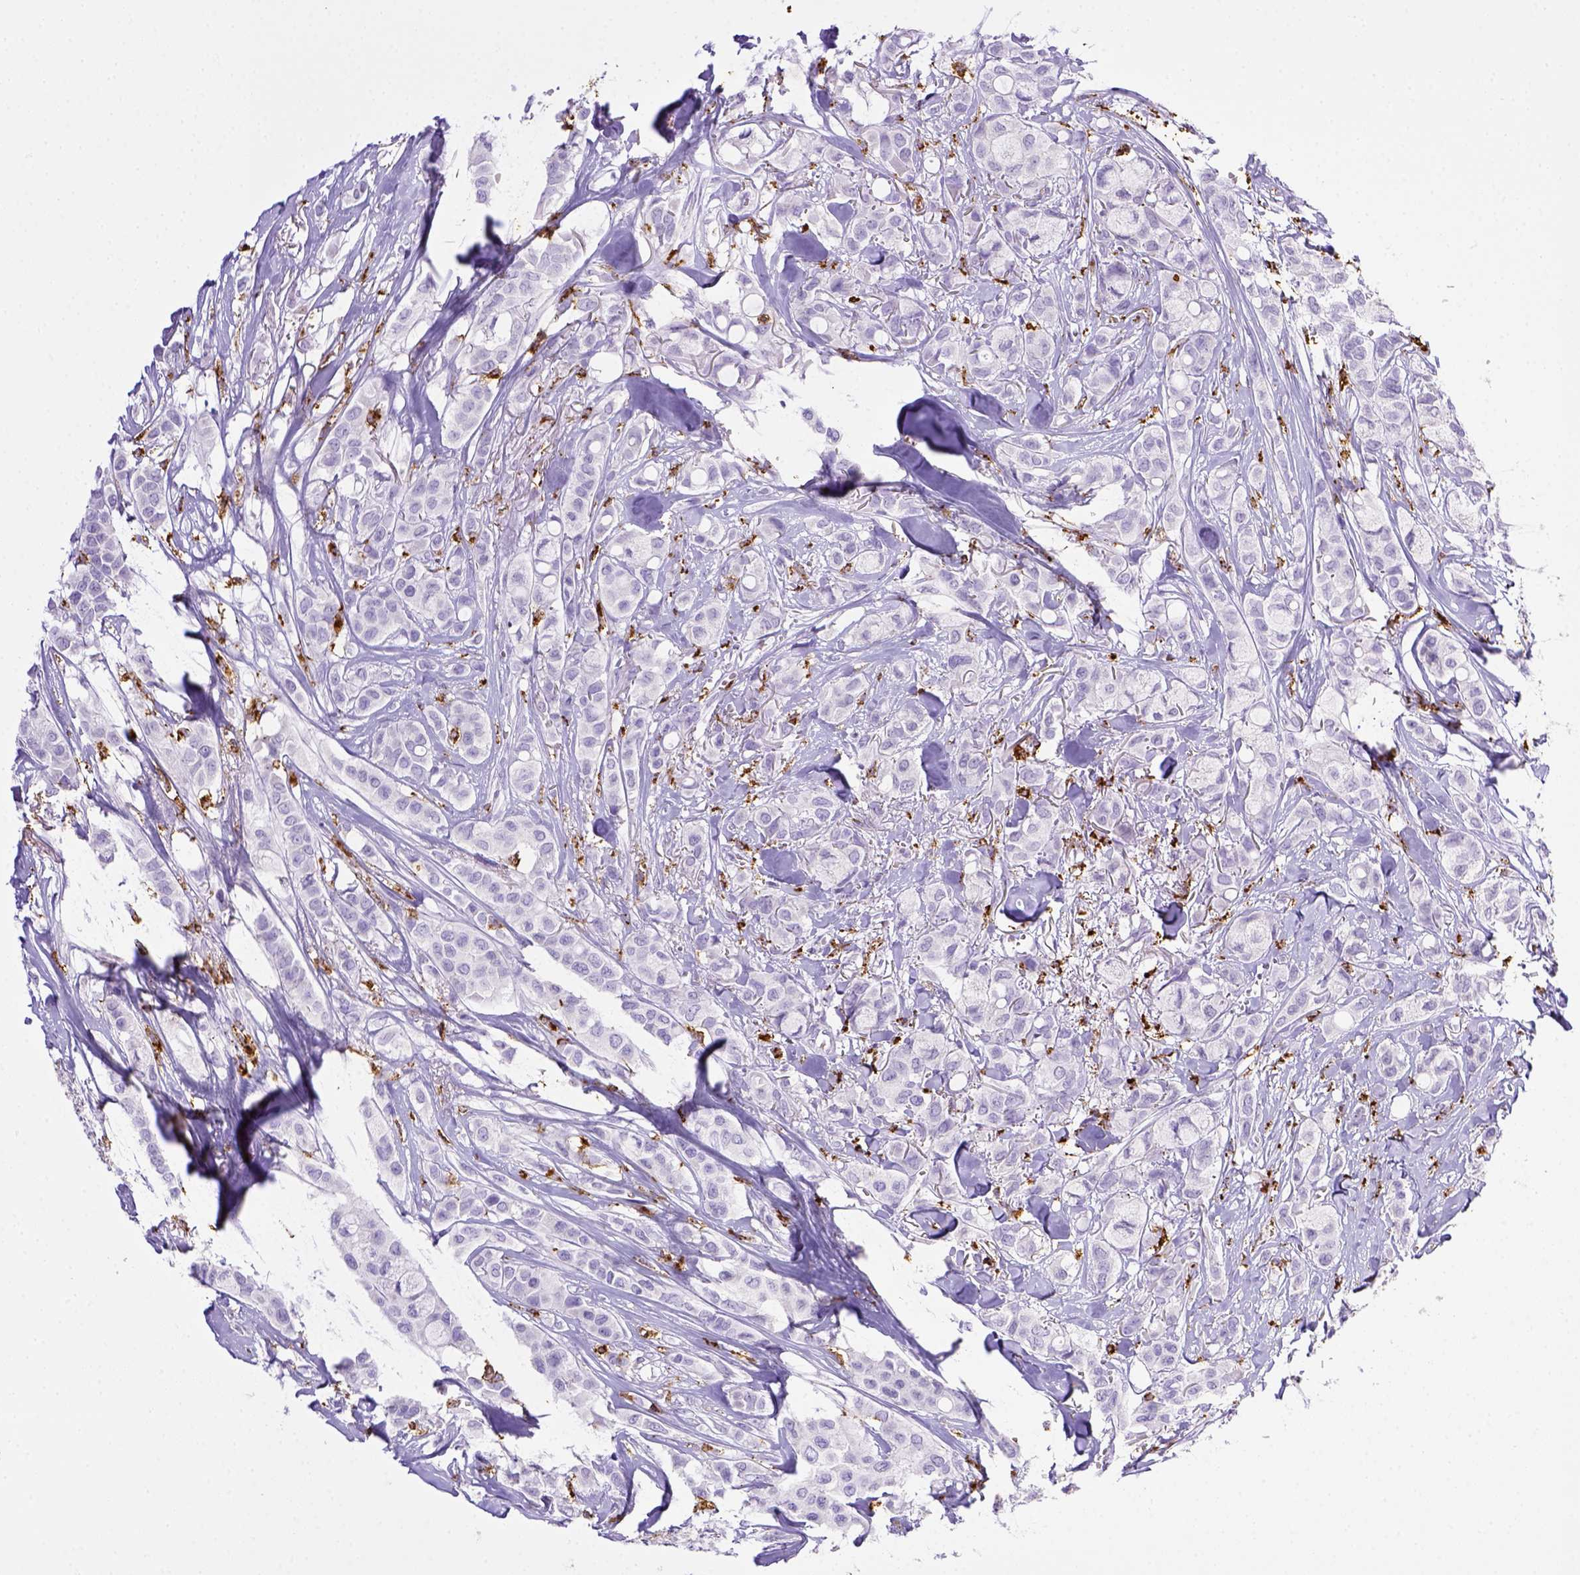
{"staining": {"intensity": "negative", "quantity": "none", "location": "none"}, "tissue": "breast cancer", "cell_type": "Tumor cells", "image_type": "cancer", "snomed": [{"axis": "morphology", "description": "Duct carcinoma"}, {"axis": "topography", "description": "Breast"}], "caption": "High magnification brightfield microscopy of infiltrating ductal carcinoma (breast) stained with DAB (brown) and counterstained with hematoxylin (blue): tumor cells show no significant expression.", "gene": "CD68", "patient": {"sex": "female", "age": 85}}